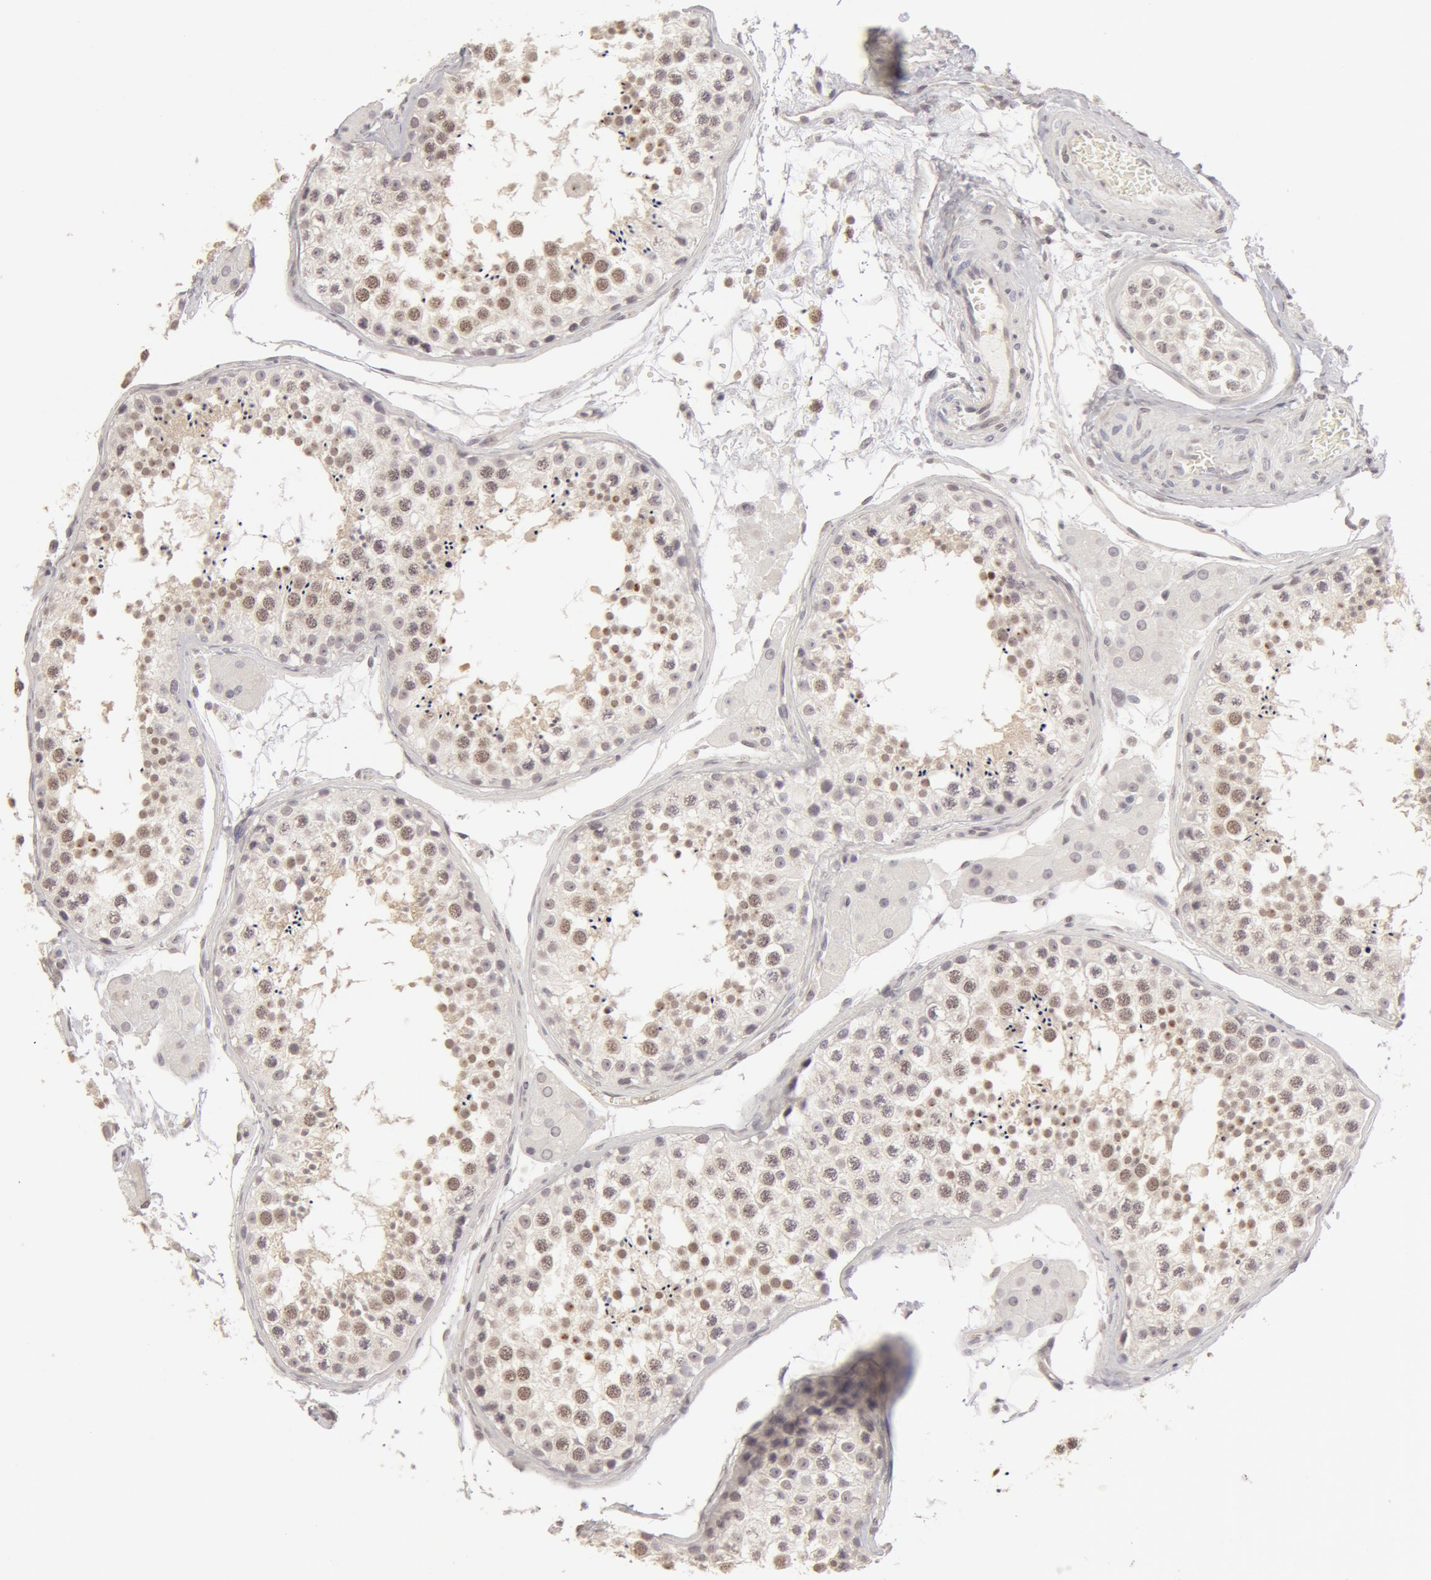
{"staining": {"intensity": "weak", "quantity": "25%-75%", "location": "nuclear"}, "tissue": "testis", "cell_type": "Cells in seminiferous ducts", "image_type": "normal", "snomed": [{"axis": "morphology", "description": "Normal tissue, NOS"}, {"axis": "topography", "description": "Testis"}], "caption": "A brown stain labels weak nuclear positivity of a protein in cells in seminiferous ducts of benign testis. Using DAB (3,3'-diaminobenzidine) (brown) and hematoxylin (blue) stains, captured at high magnification using brightfield microscopy.", "gene": "ADAM10", "patient": {"sex": "male", "age": 57}}